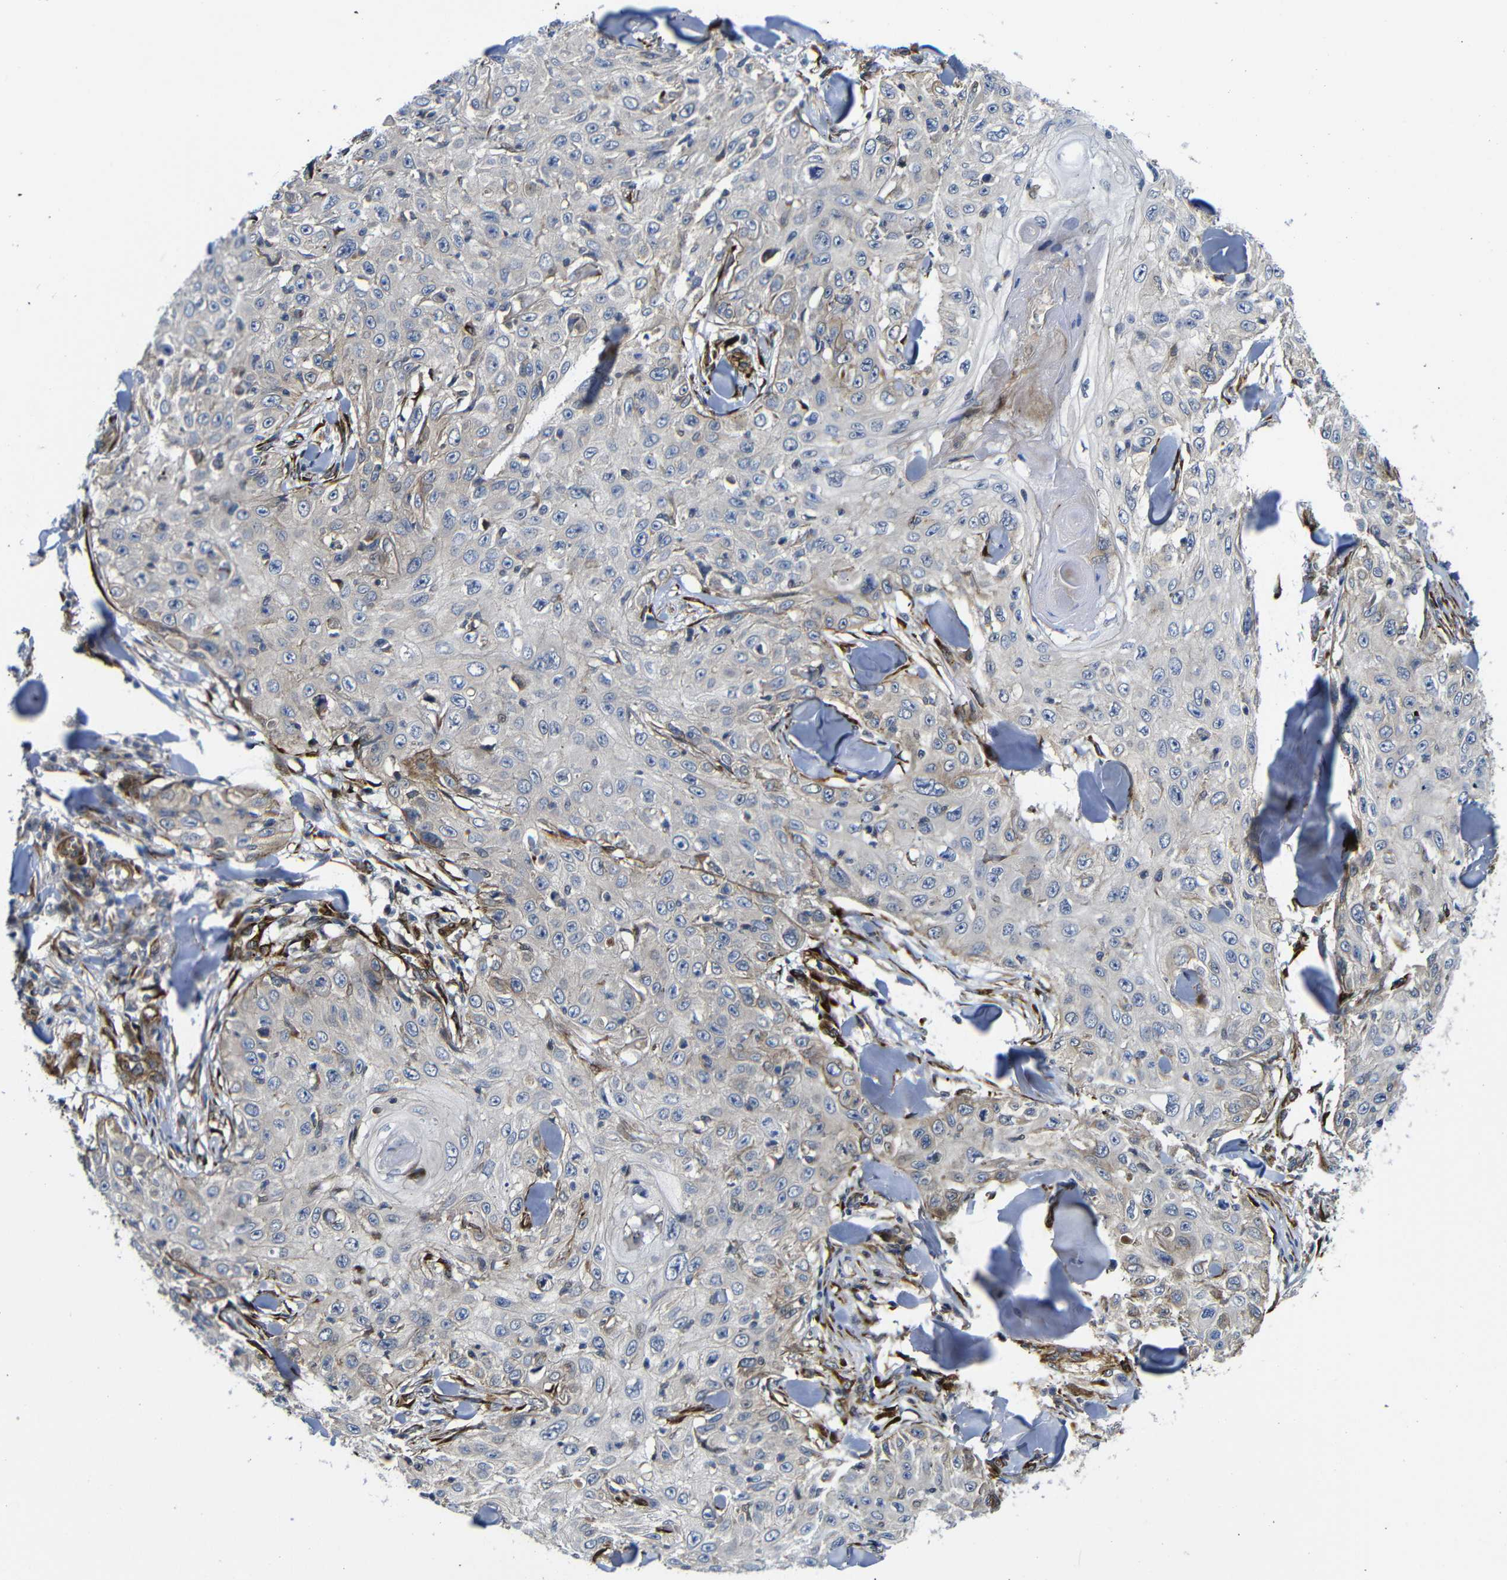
{"staining": {"intensity": "moderate", "quantity": "<25%", "location": "cytoplasmic/membranous"}, "tissue": "skin cancer", "cell_type": "Tumor cells", "image_type": "cancer", "snomed": [{"axis": "morphology", "description": "Squamous cell carcinoma, NOS"}, {"axis": "topography", "description": "Skin"}], "caption": "A micrograph of human skin cancer (squamous cell carcinoma) stained for a protein shows moderate cytoplasmic/membranous brown staining in tumor cells.", "gene": "PARP14", "patient": {"sex": "male", "age": 86}}